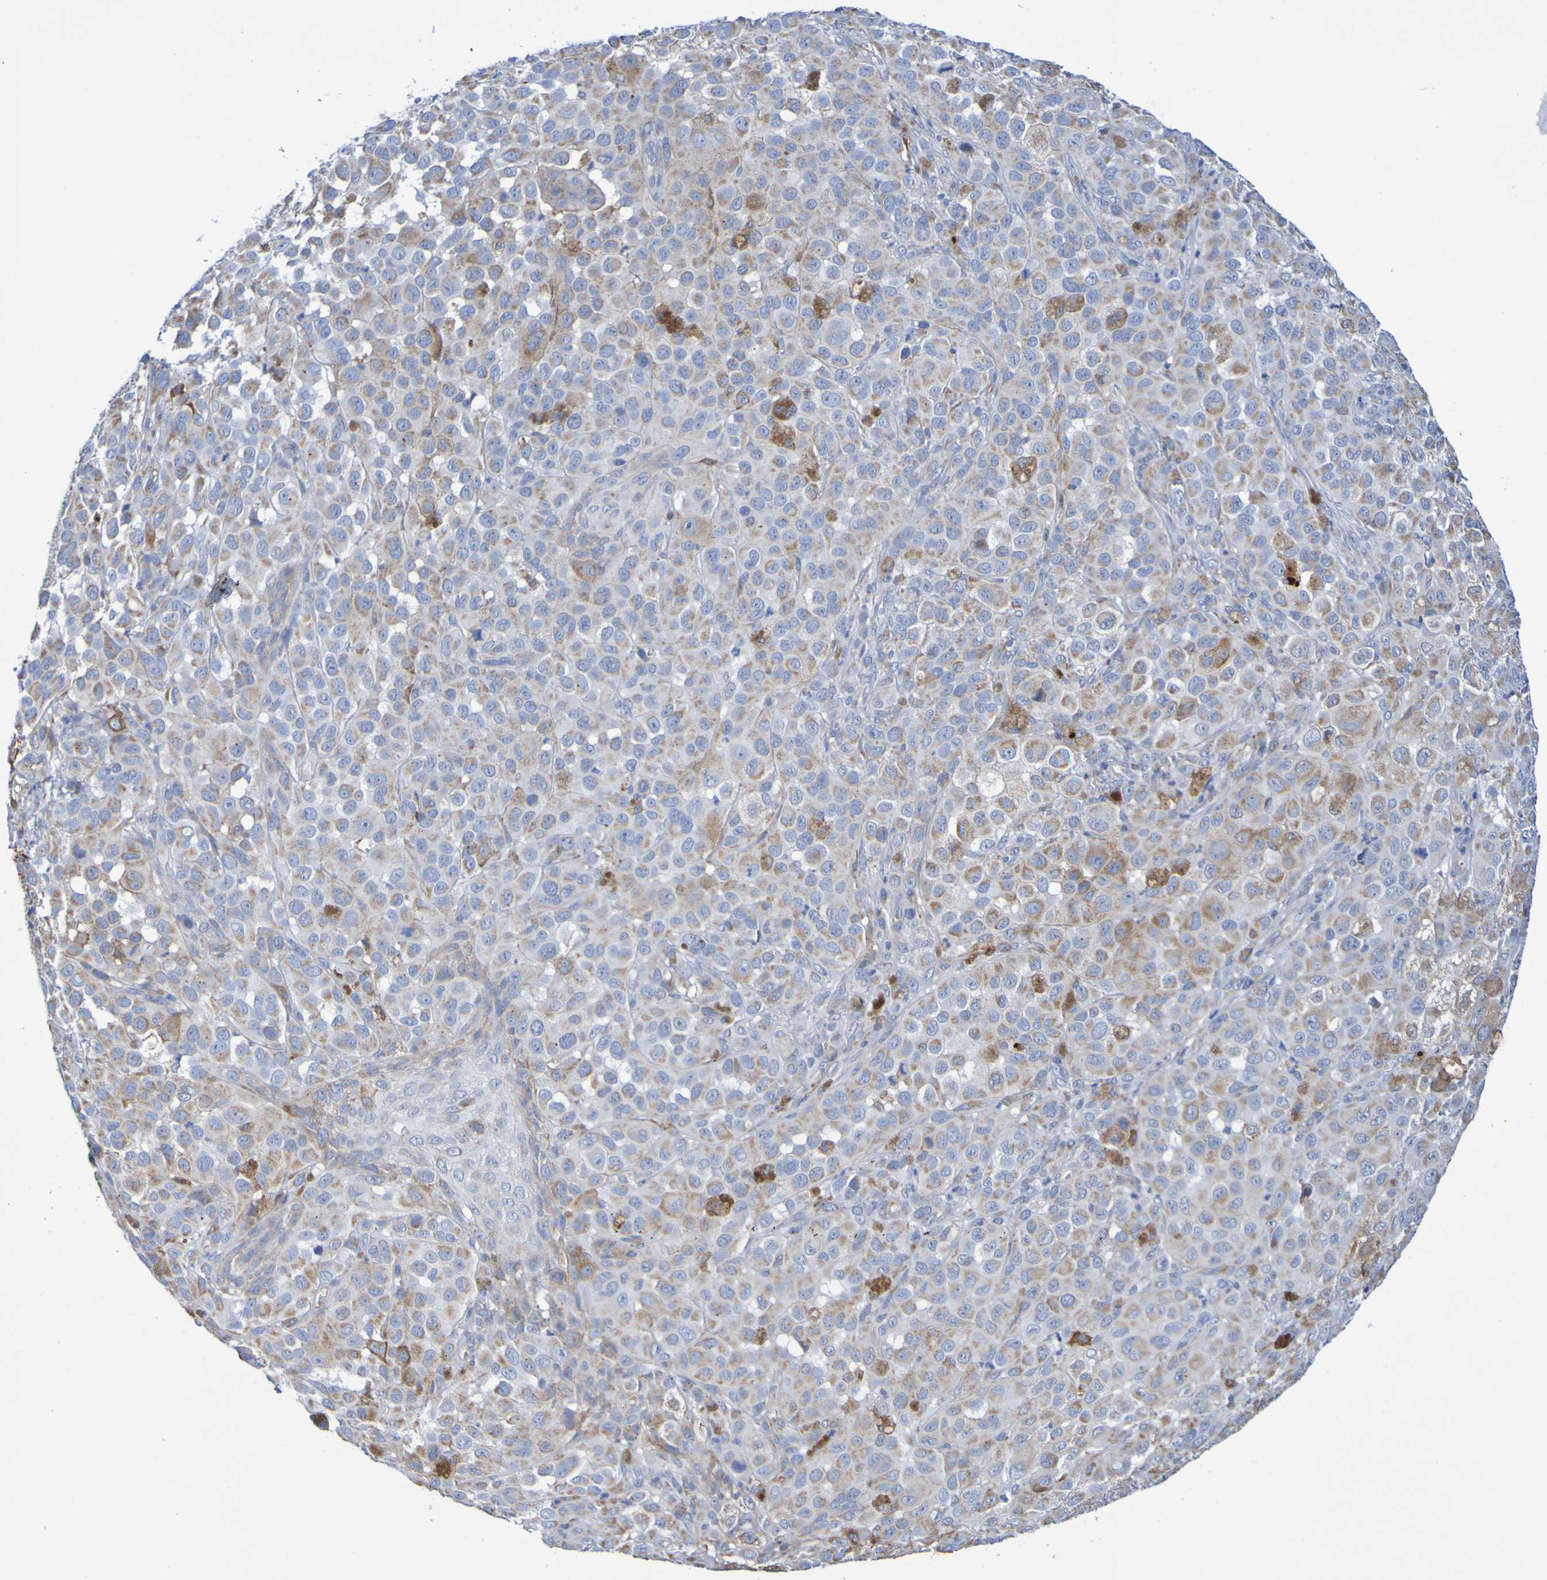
{"staining": {"intensity": "weak", "quantity": ">75%", "location": "cytoplasmic/membranous"}, "tissue": "melanoma", "cell_type": "Tumor cells", "image_type": "cancer", "snomed": [{"axis": "morphology", "description": "Malignant melanoma, NOS"}, {"axis": "topography", "description": "Skin"}], "caption": "A brown stain shows weak cytoplasmic/membranous staining of a protein in malignant melanoma tumor cells.", "gene": "CNTN2", "patient": {"sex": "male", "age": 96}}